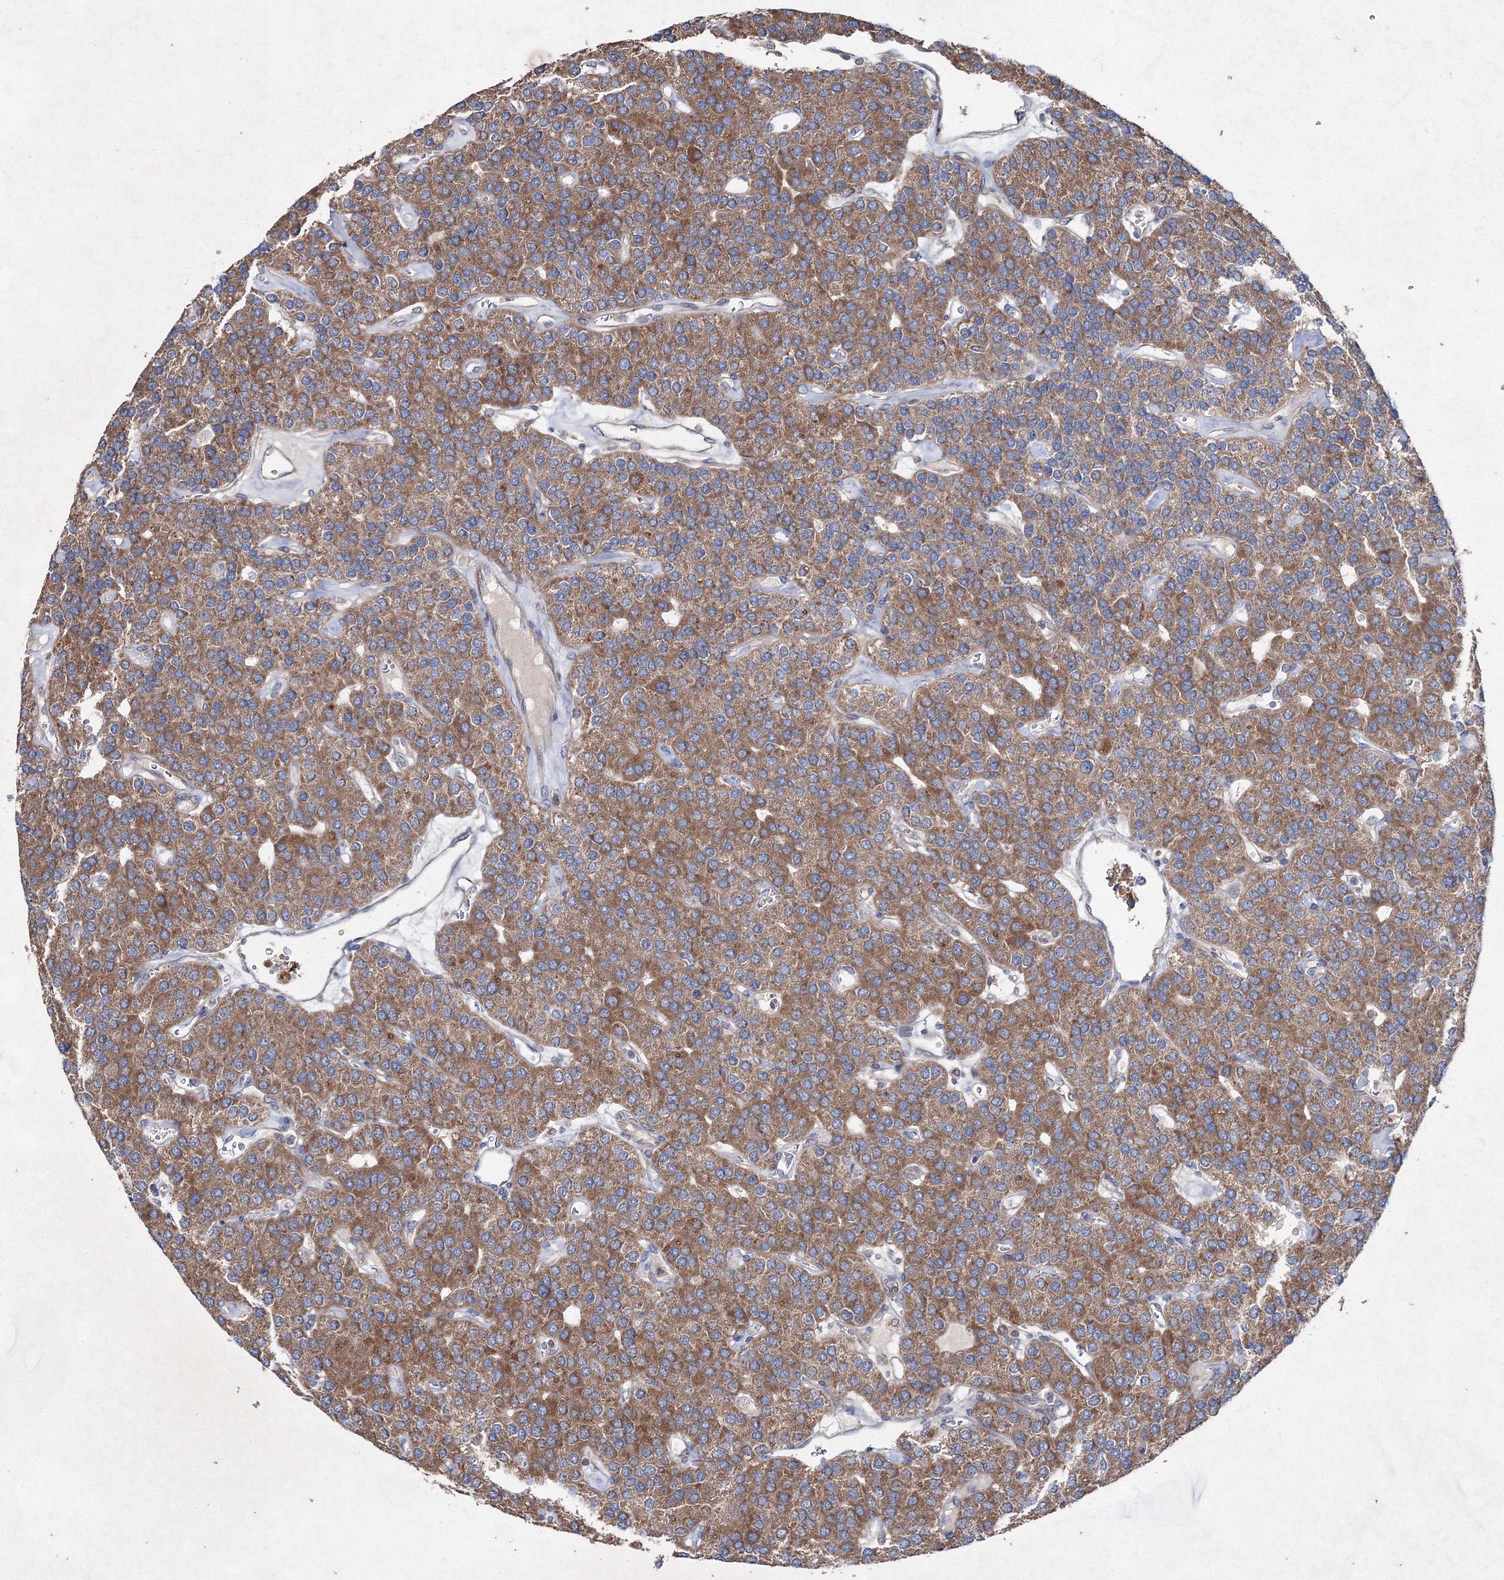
{"staining": {"intensity": "moderate", "quantity": ">75%", "location": "cytoplasmic/membranous"}, "tissue": "parathyroid gland", "cell_type": "Glandular cells", "image_type": "normal", "snomed": [{"axis": "morphology", "description": "Normal tissue, NOS"}, {"axis": "morphology", "description": "Adenoma, NOS"}, {"axis": "topography", "description": "Parathyroid gland"}], "caption": "This photomicrograph reveals IHC staining of unremarkable parathyroid gland, with medium moderate cytoplasmic/membranous staining in about >75% of glandular cells.", "gene": "GFM1", "patient": {"sex": "female", "age": 86}}